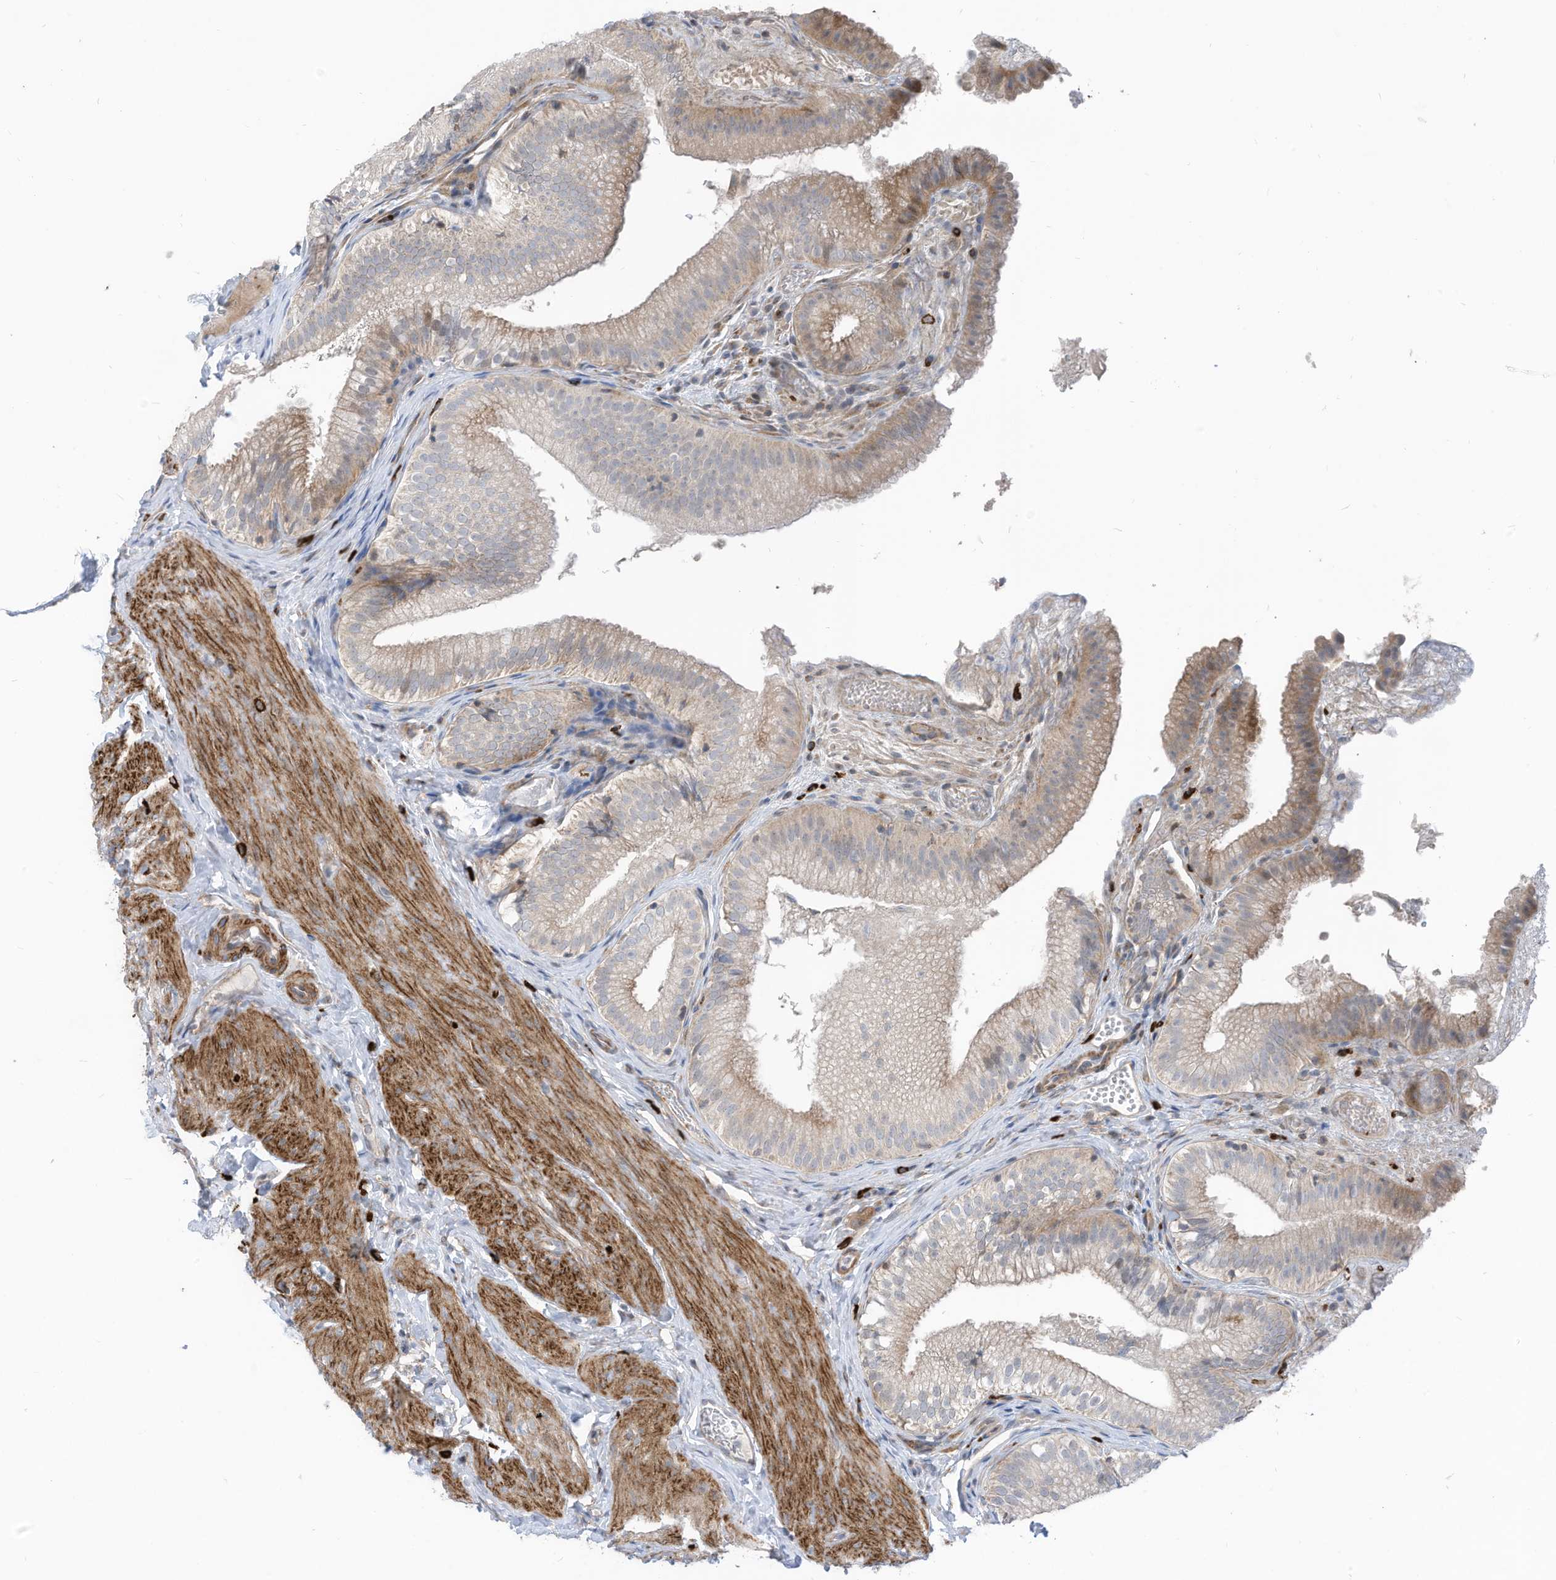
{"staining": {"intensity": "weak", "quantity": "25%-75%", "location": "cytoplasmic/membranous"}, "tissue": "gallbladder", "cell_type": "Glandular cells", "image_type": "normal", "snomed": [{"axis": "morphology", "description": "Normal tissue, NOS"}, {"axis": "topography", "description": "Gallbladder"}], "caption": "Protein expression analysis of benign gallbladder exhibits weak cytoplasmic/membranous expression in about 25%-75% of glandular cells.", "gene": "GPATCH3", "patient": {"sex": "female", "age": 30}}